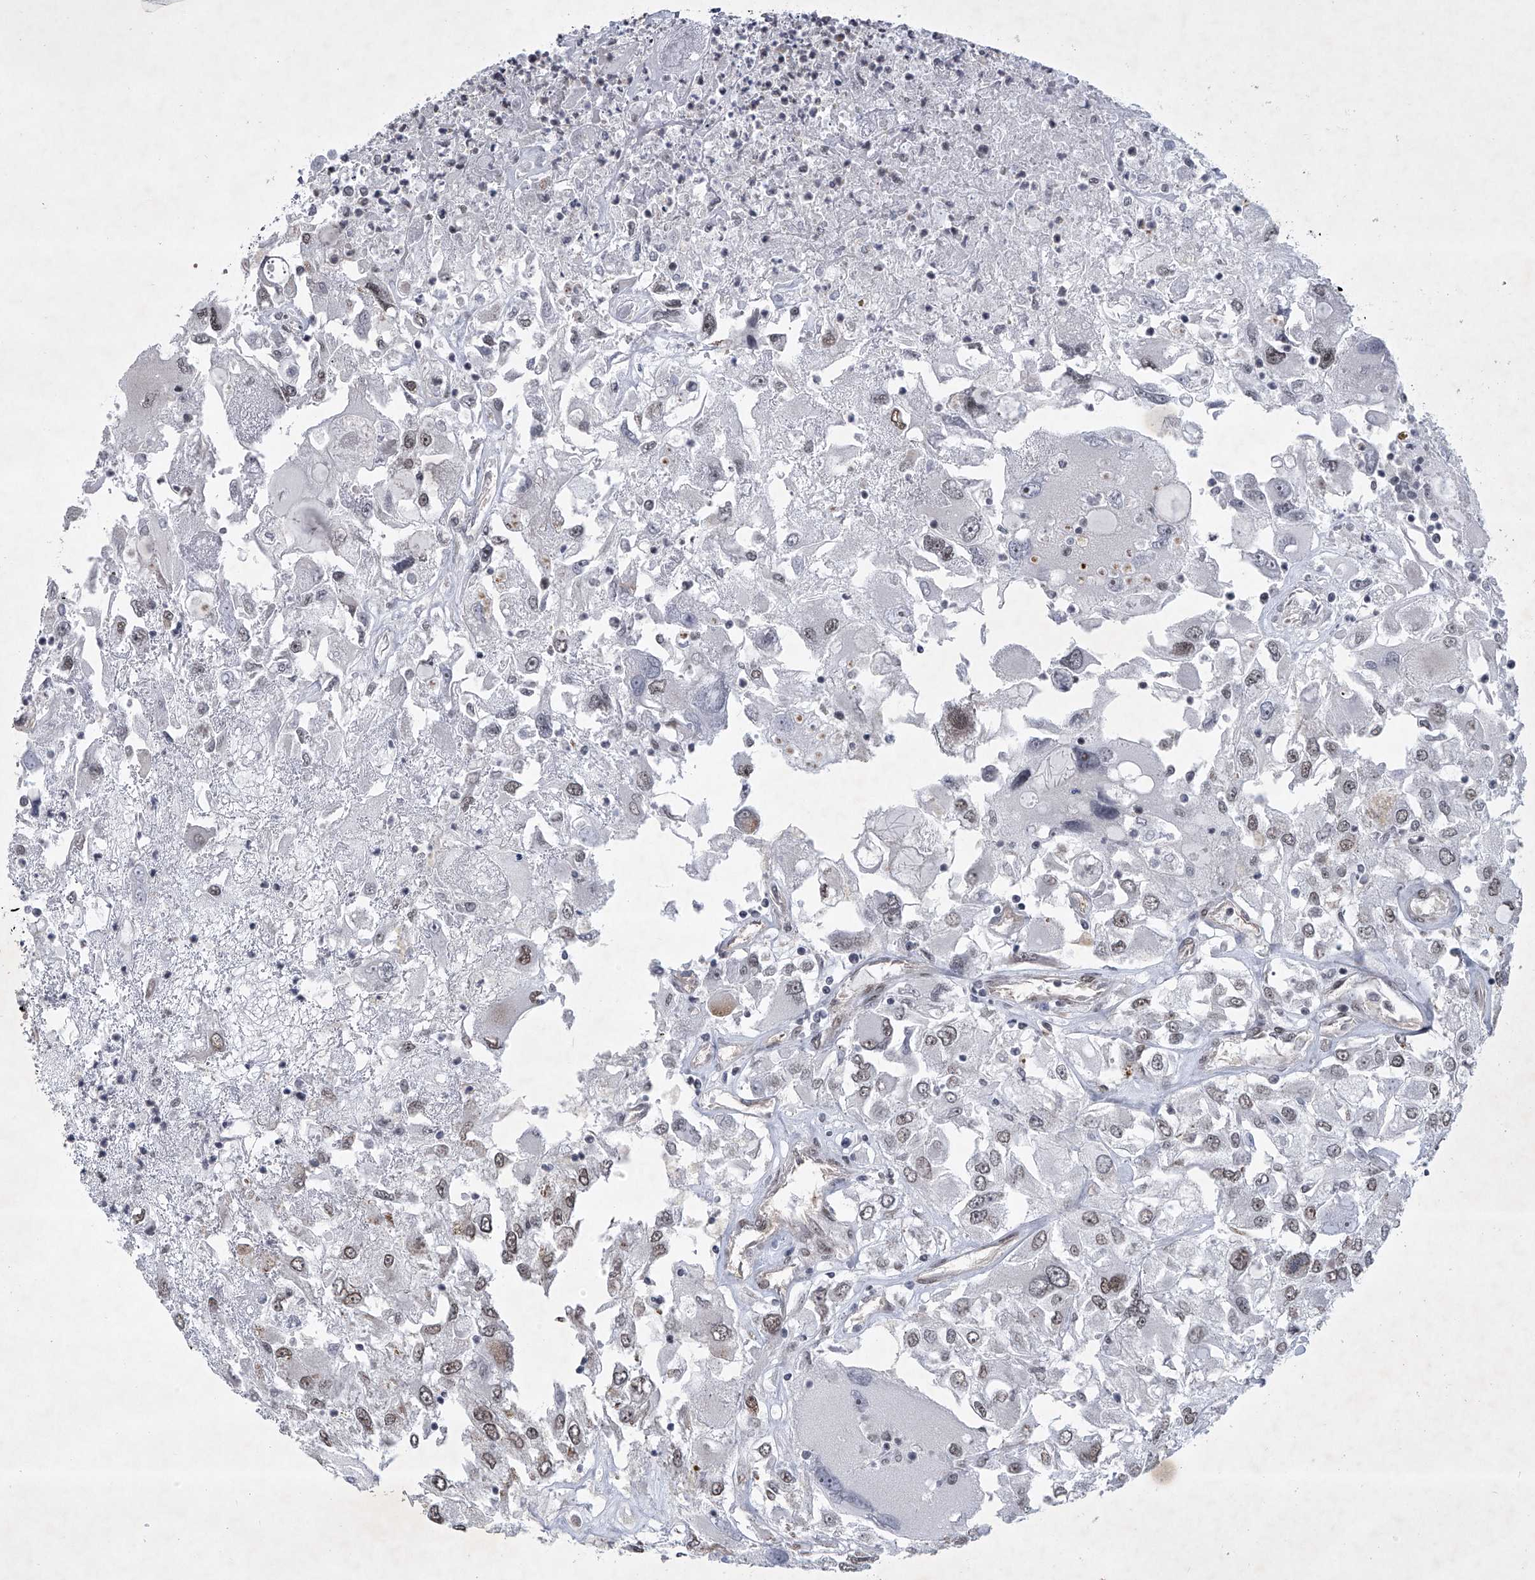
{"staining": {"intensity": "moderate", "quantity": "<25%", "location": "nuclear"}, "tissue": "renal cancer", "cell_type": "Tumor cells", "image_type": "cancer", "snomed": [{"axis": "morphology", "description": "Adenocarcinoma, NOS"}, {"axis": "topography", "description": "Kidney"}], "caption": "Moderate nuclear protein expression is appreciated in approximately <25% of tumor cells in renal cancer (adenocarcinoma).", "gene": "MLLT1", "patient": {"sex": "female", "age": 52}}